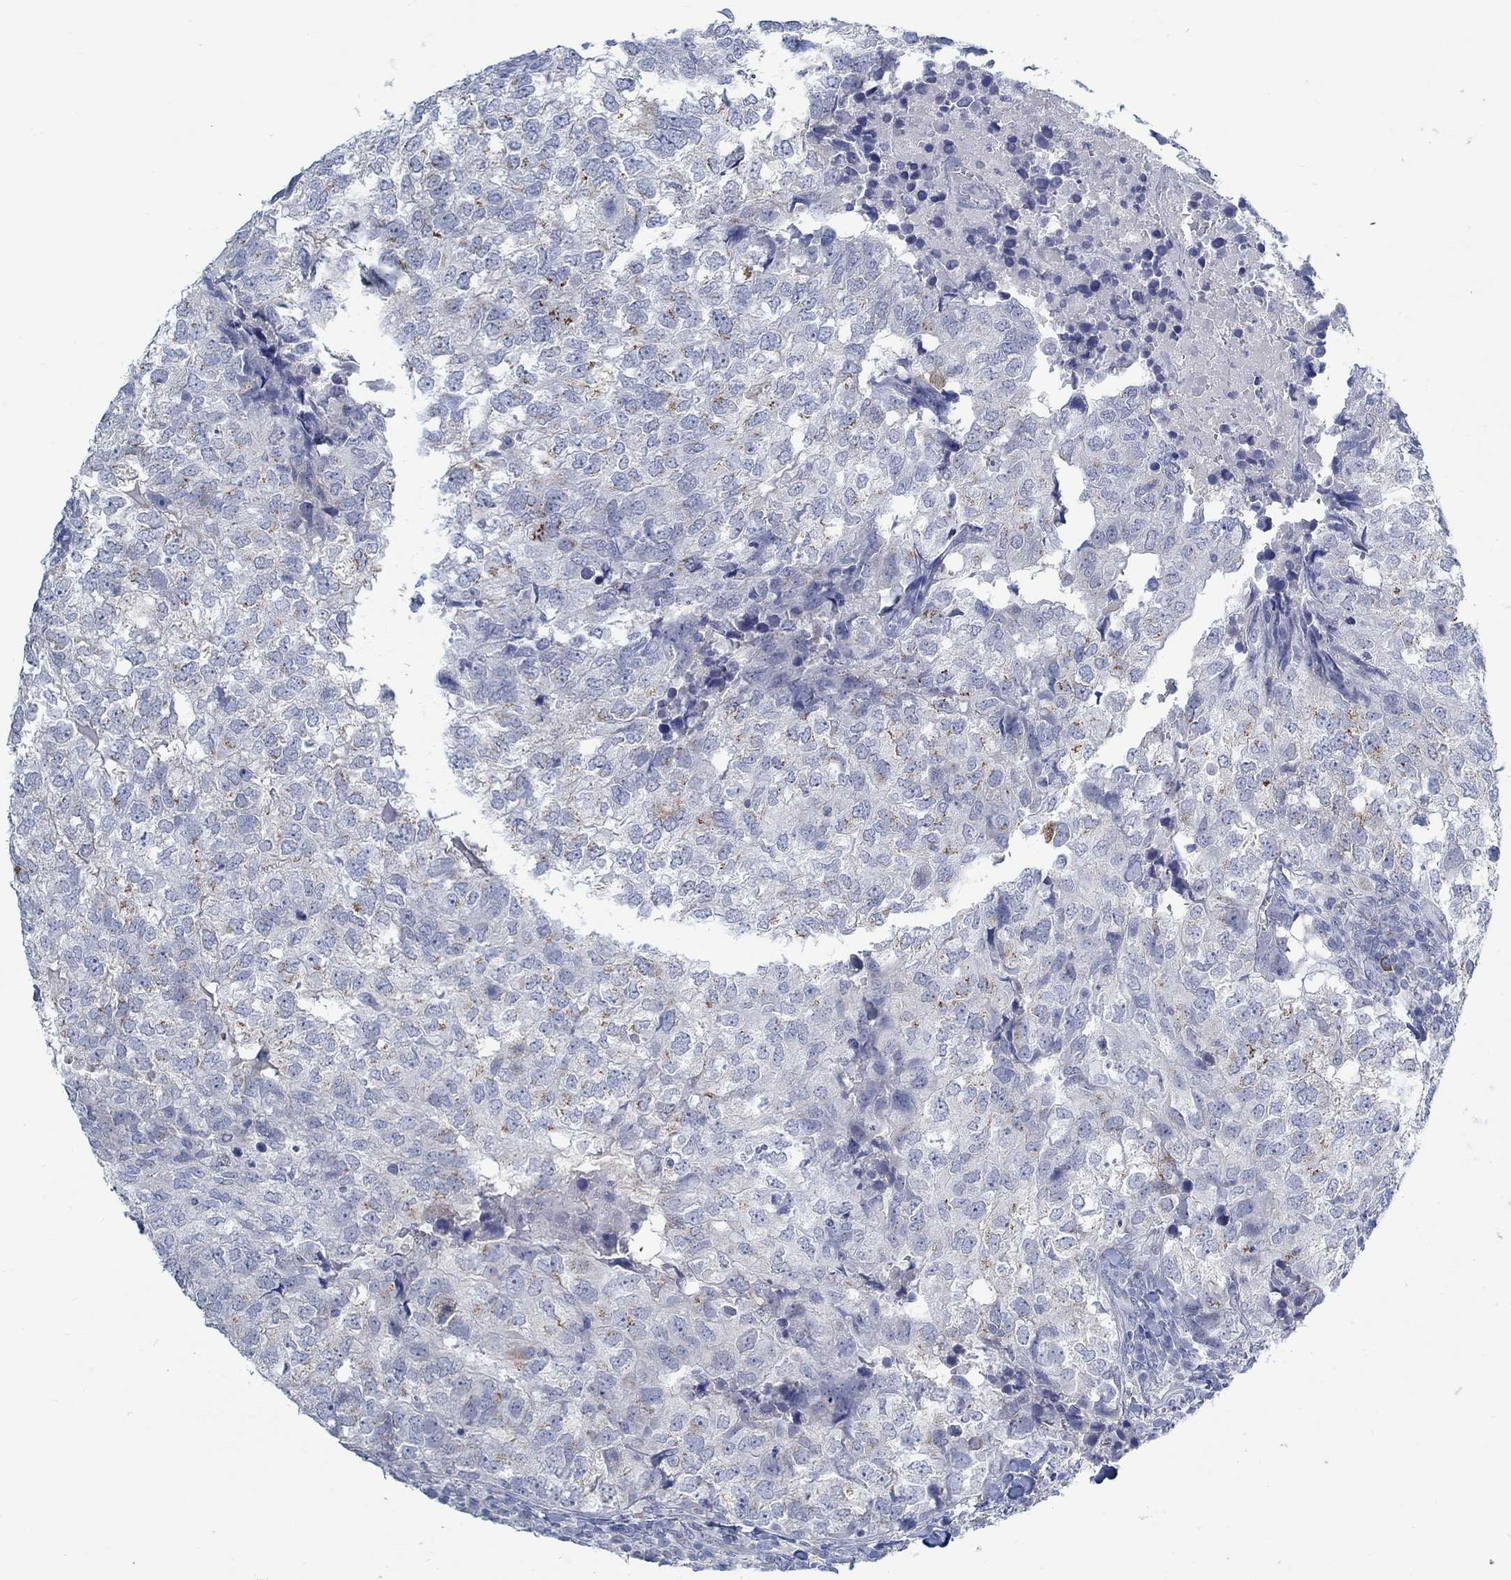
{"staining": {"intensity": "strong", "quantity": "<25%", "location": "cytoplasmic/membranous"}, "tissue": "breast cancer", "cell_type": "Tumor cells", "image_type": "cancer", "snomed": [{"axis": "morphology", "description": "Duct carcinoma"}, {"axis": "topography", "description": "Breast"}], "caption": "IHC micrograph of human breast infiltrating ductal carcinoma stained for a protein (brown), which shows medium levels of strong cytoplasmic/membranous positivity in approximately <25% of tumor cells.", "gene": "TEKT4", "patient": {"sex": "female", "age": 30}}